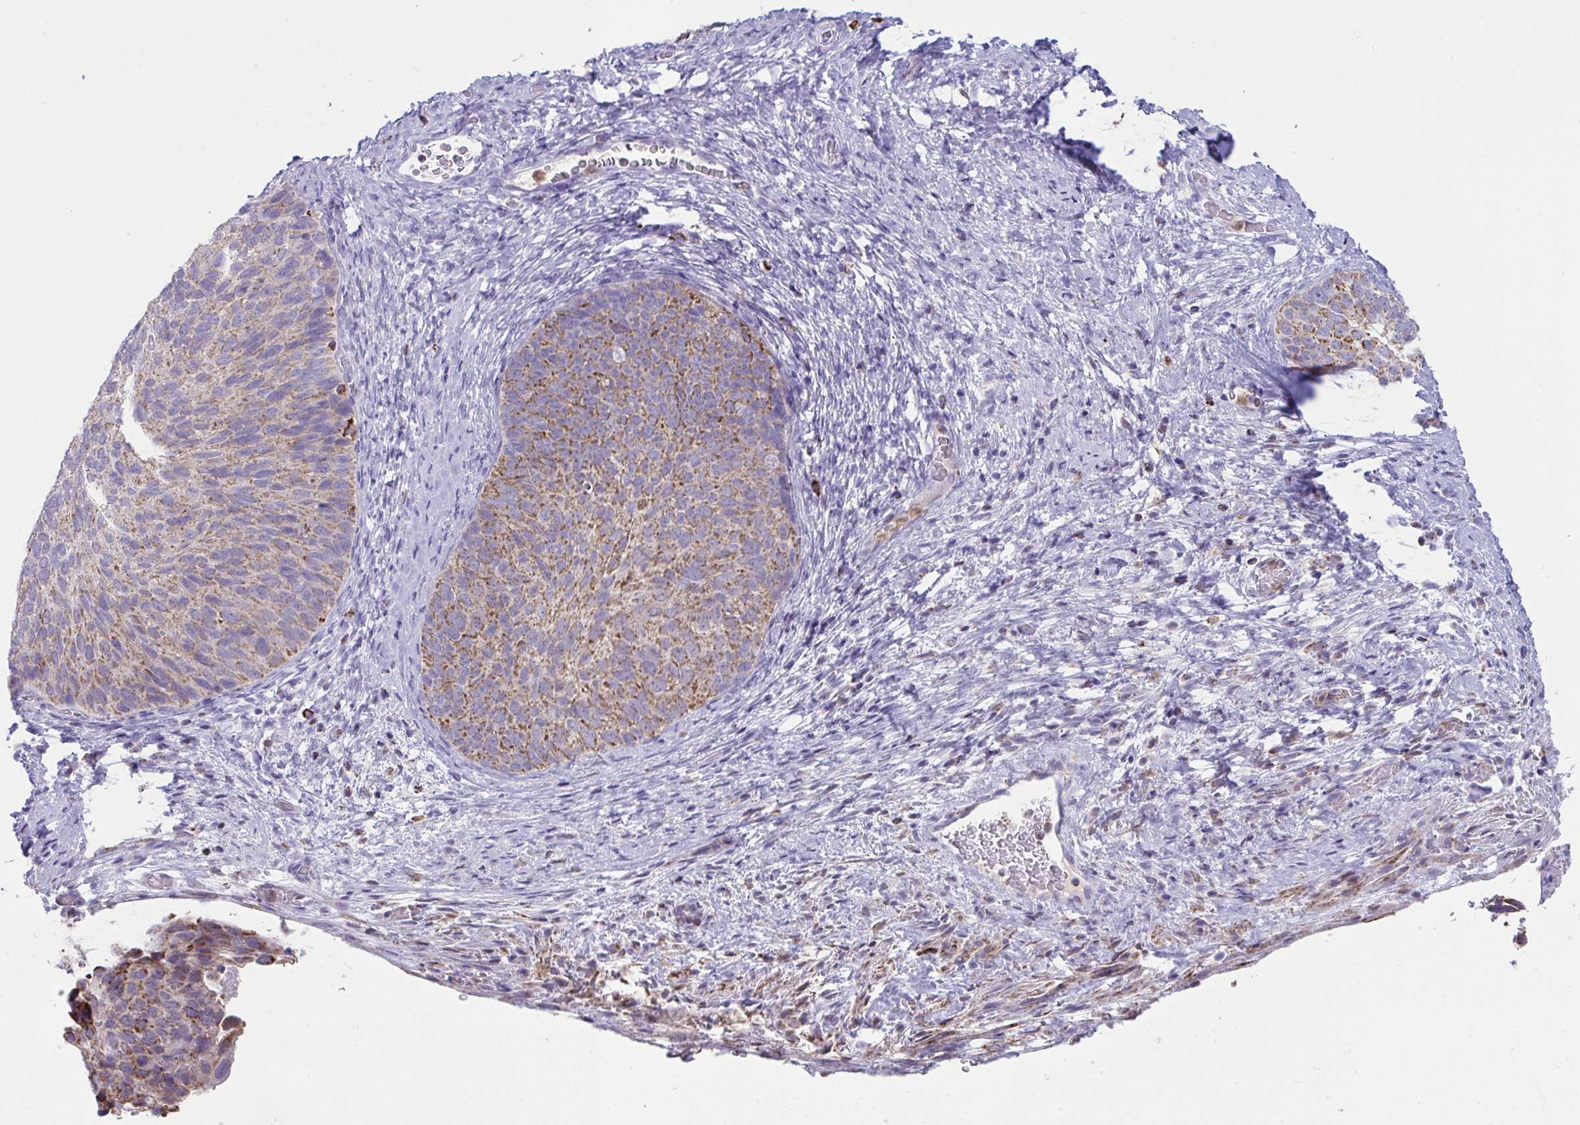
{"staining": {"intensity": "moderate", "quantity": ">75%", "location": "cytoplasmic/membranous"}, "tissue": "cervical cancer", "cell_type": "Tumor cells", "image_type": "cancer", "snomed": [{"axis": "morphology", "description": "Squamous cell carcinoma, NOS"}, {"axis": "topography", "description": "Cervix"}], "caption": "Cervical squamous cell carcinoma stained with a protein marker displays moderate staining in tumor cells.", "gene": "PLA2G12B", "patient": {"sex": "female", "age": 80}}